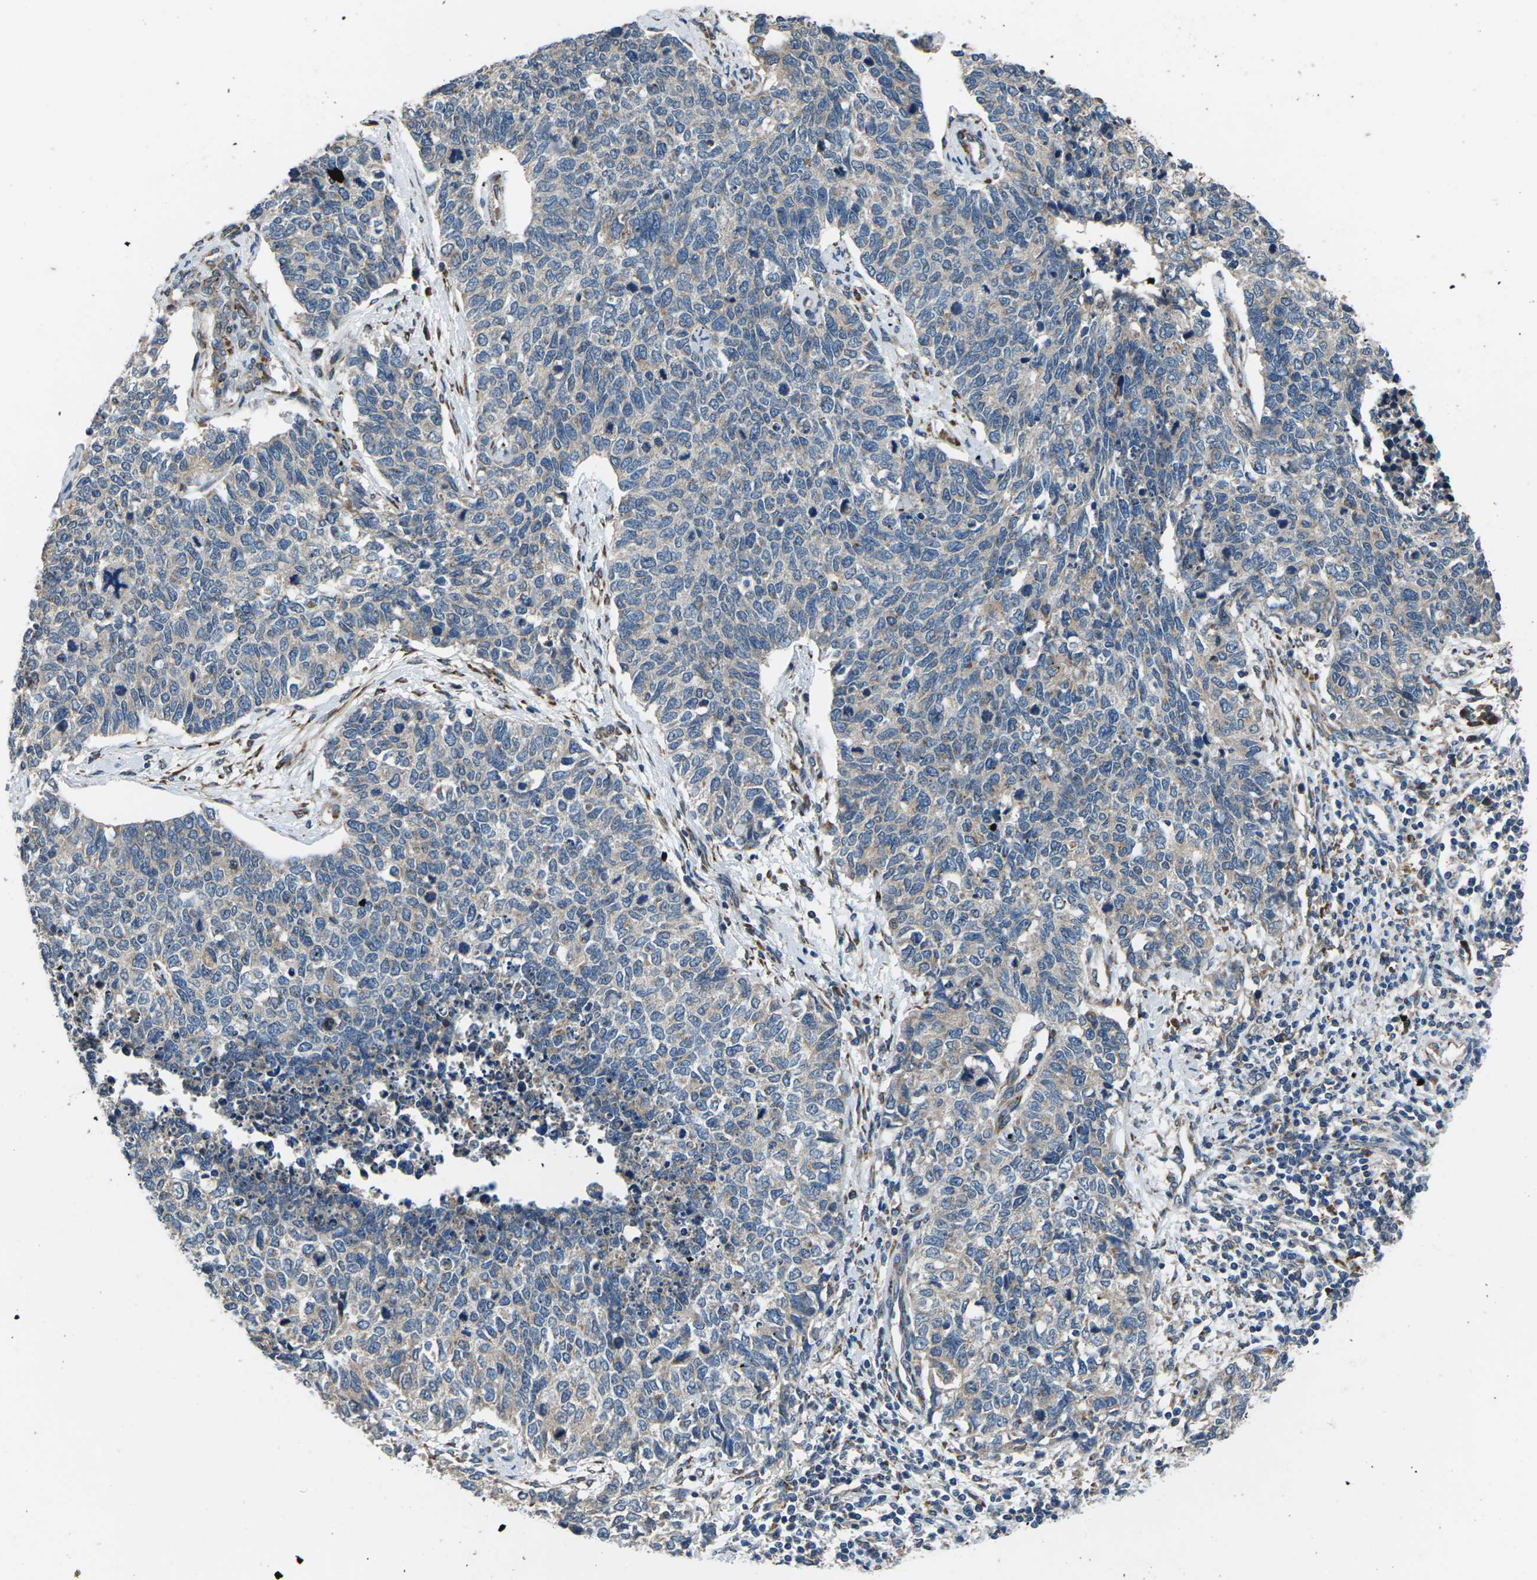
{"staining": {"intensity": "weak", "quantity": "<25%", "location": "cytoplasmic/membranous"}, "tissue": "cervical cancer", "cell_type": "Tumor cells", "image_type": "cancer", "snomed": [{"axis": "morphology", "description": "Squamous cell carcinoma, NOS"}, {"axis": "topography", "description": "Cervix"}], "caption": "Immunohistochemical staining of human cervical cancer (squamous cell carcinoma) reveals no significant expression in tumor cells.", "gene": "GABRP", "patient": {"sex": "female", "age": 63}}